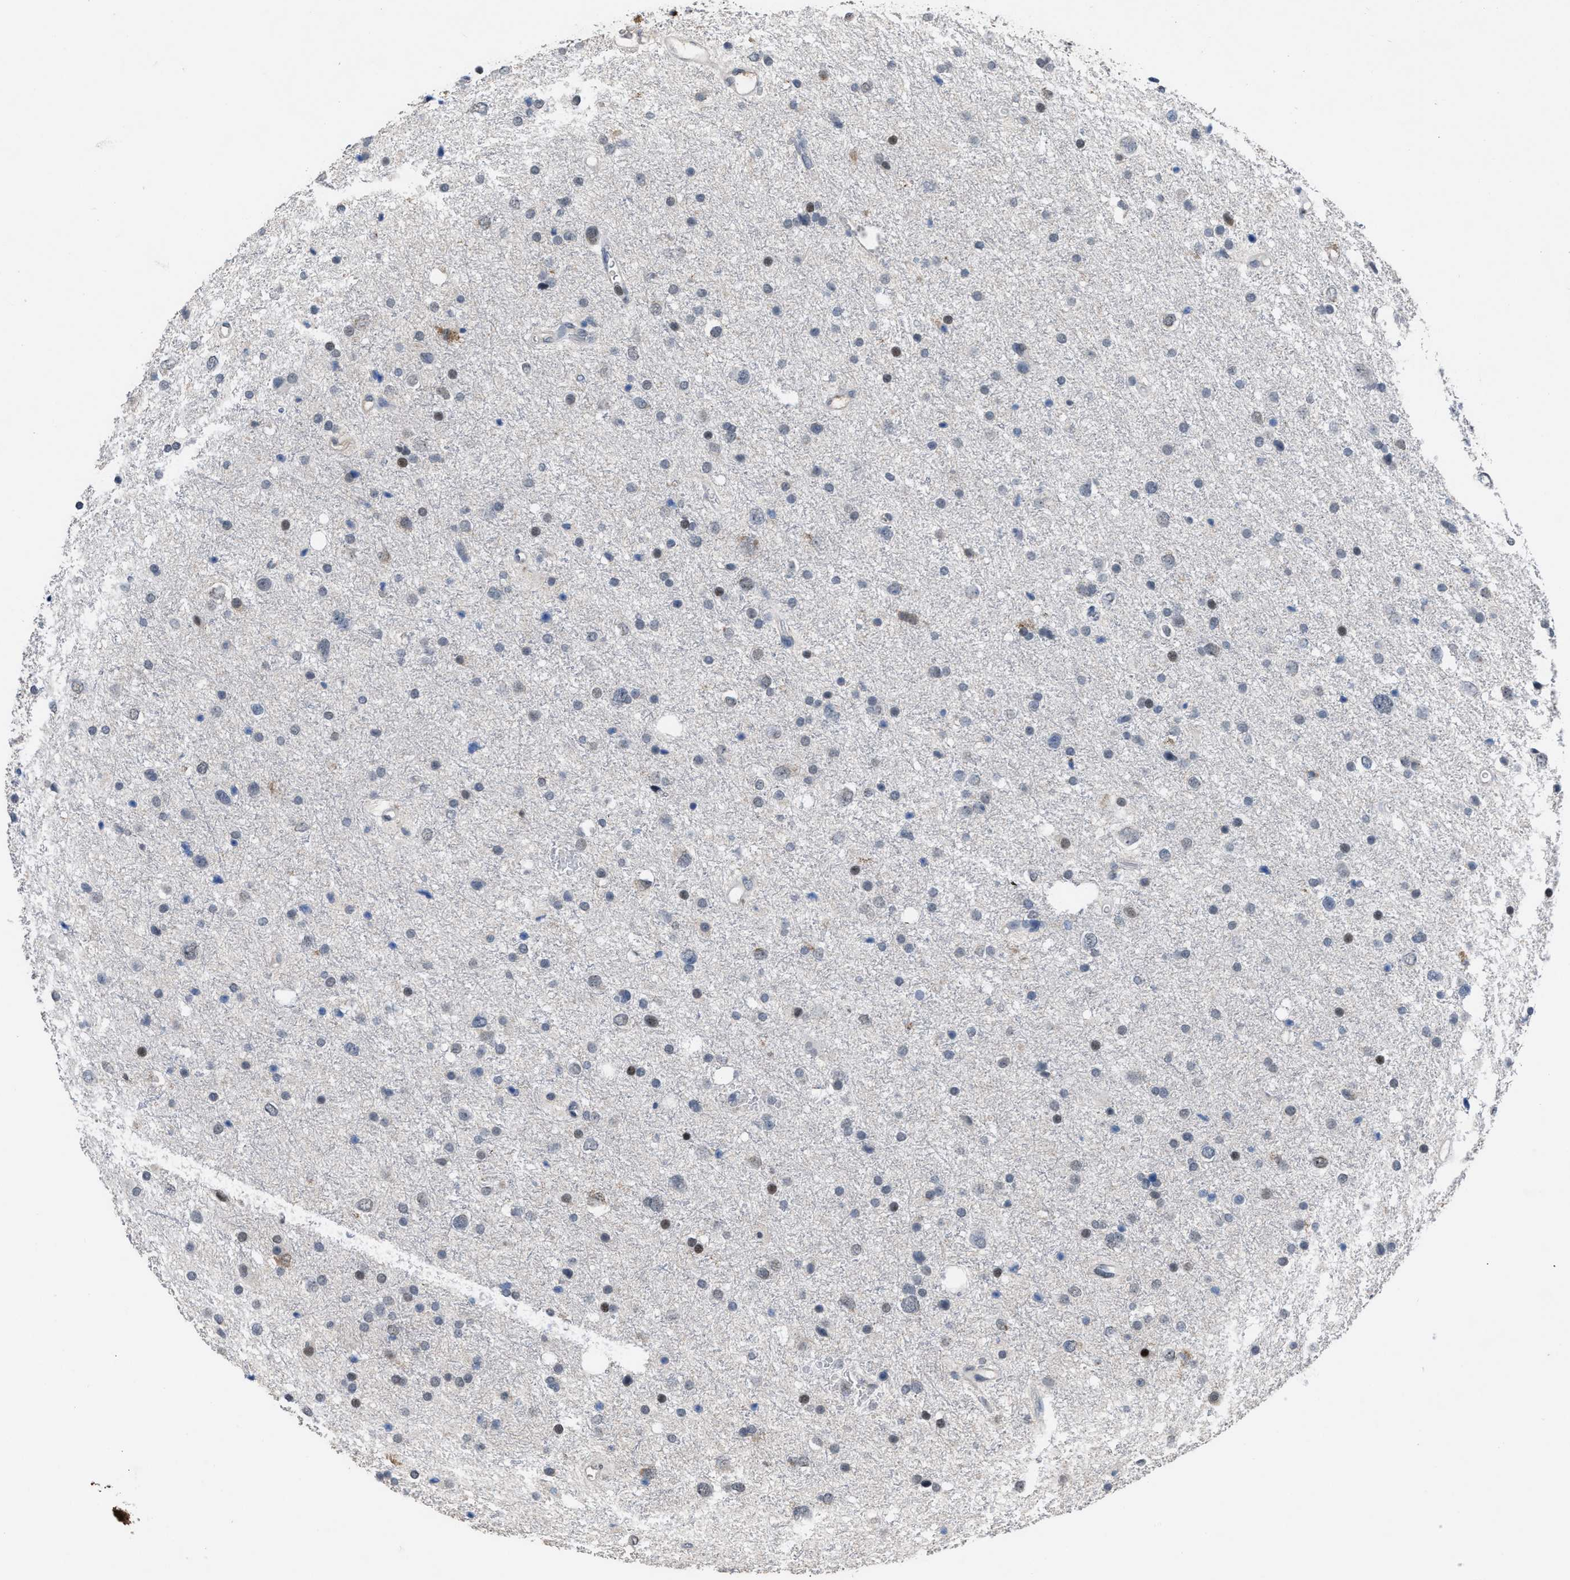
{"staining": {"intensity": "weak", "quantity": "<25%", "location": "nuclear"}, "tissue": "glioma", "cell_type": "Tumor cells", "image_type": "cancer", "snomed": [{"axis": "morphology", "description": "Glioma, malignant, Low grade"}, {"axis": "topography", "description": "Brain"}], "caption": "A photomicrograph of human glioma is negative for staining in tumor cells.", "gene": "SETDB1", "patient": {"sex": "female", "age": 37}}